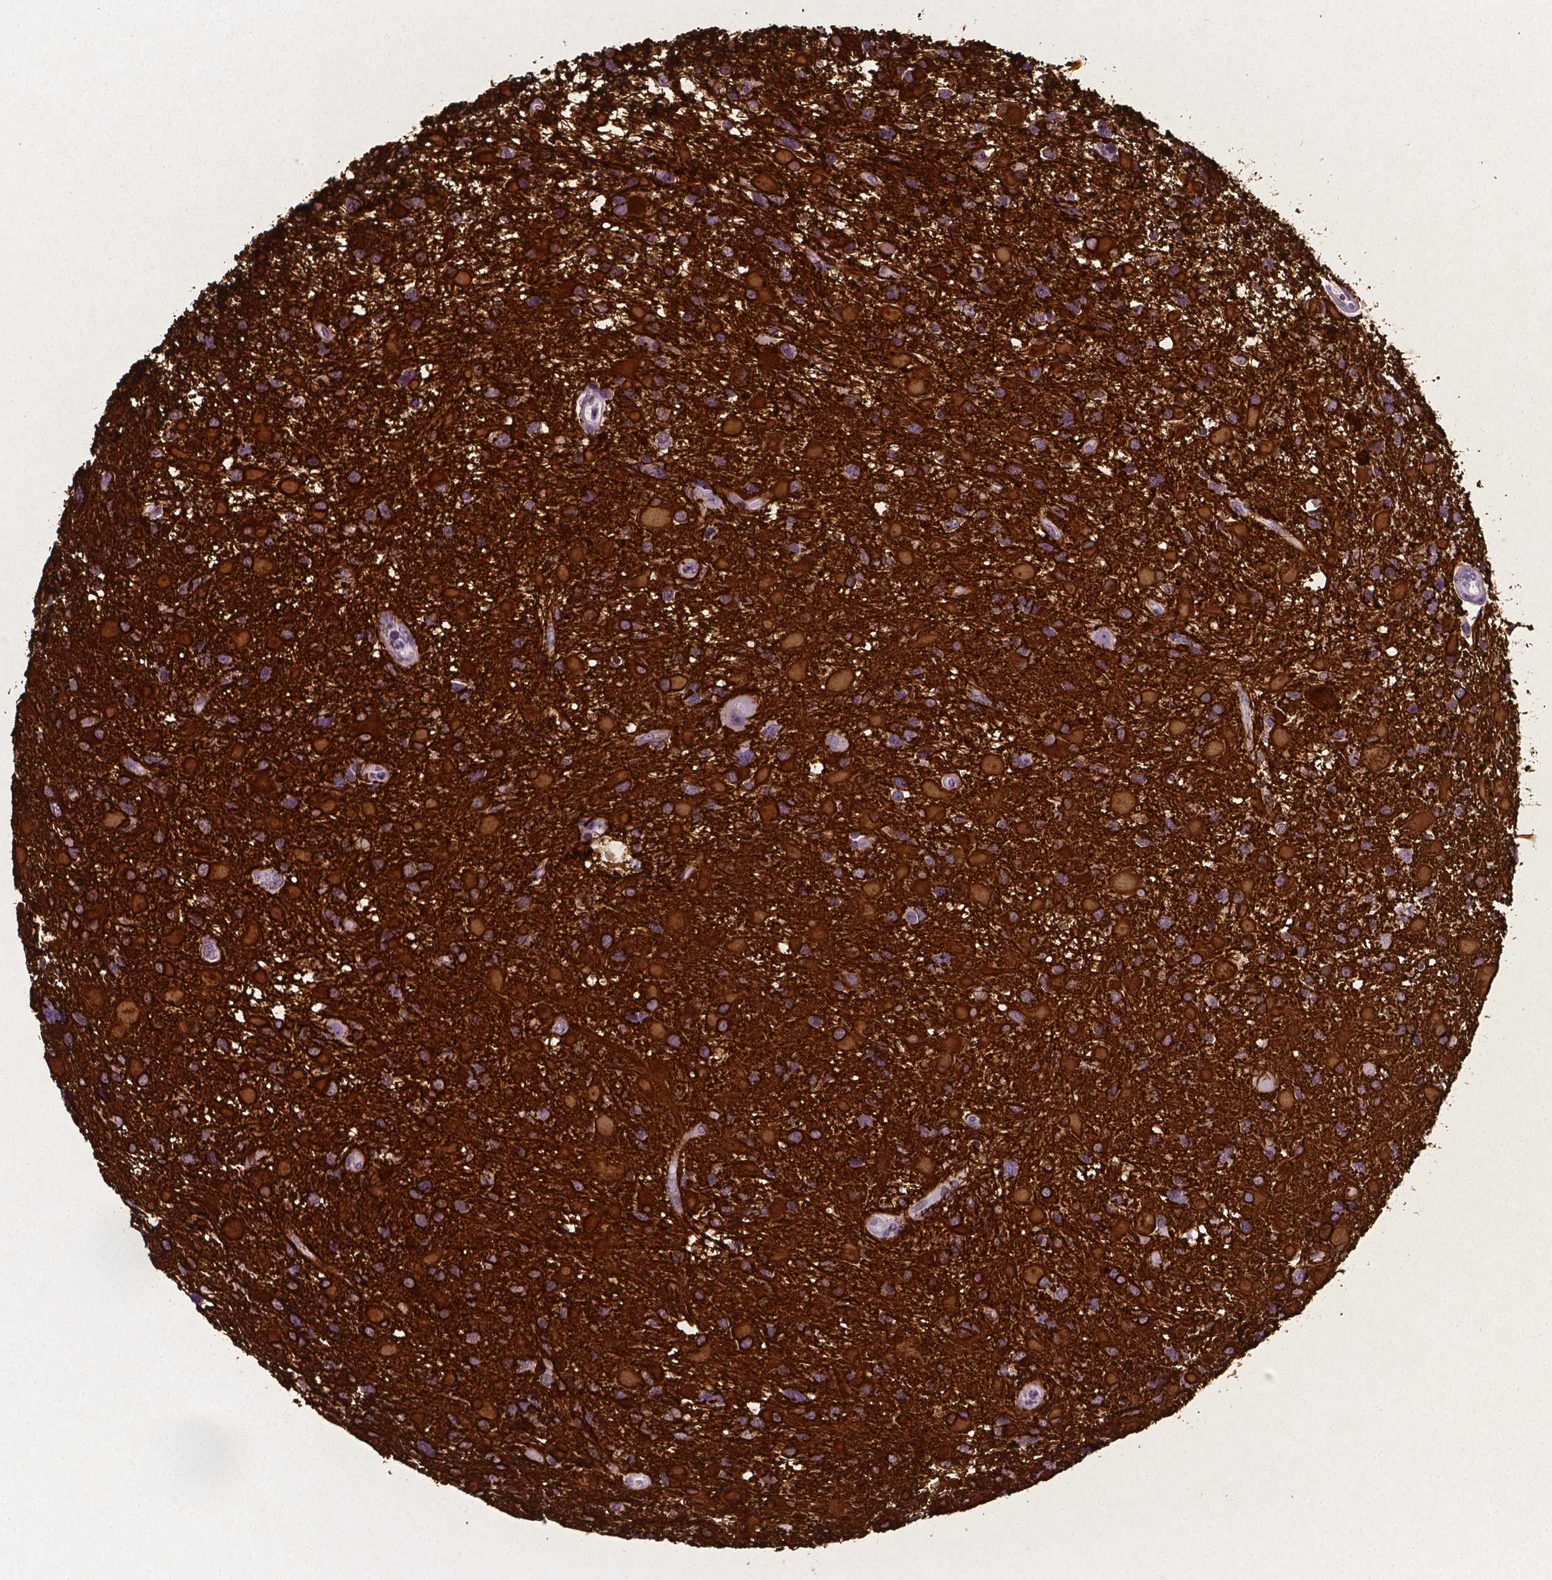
{"staining": {"intensity": "strong", "quantity": ">75%", "location": "cytoplasmic/membranous"}, "tissue": "glioma", "cell_type": "Tumor cells", "image_type": "cancer", "snomed": [{"axis": "morphology", "description": "Glioma, malignant, Low grade"}, {"axis": "topography", "description": "Brain"}], "caption": "Malignant low-grade glioma was stained to show a protein in brown. There is high levels of strong cytoplasmic/membranous positivity in approximately >75% of tumor cells.", "gene": "SLC22A2", "patient": {"sex": "female", "age": 32}}